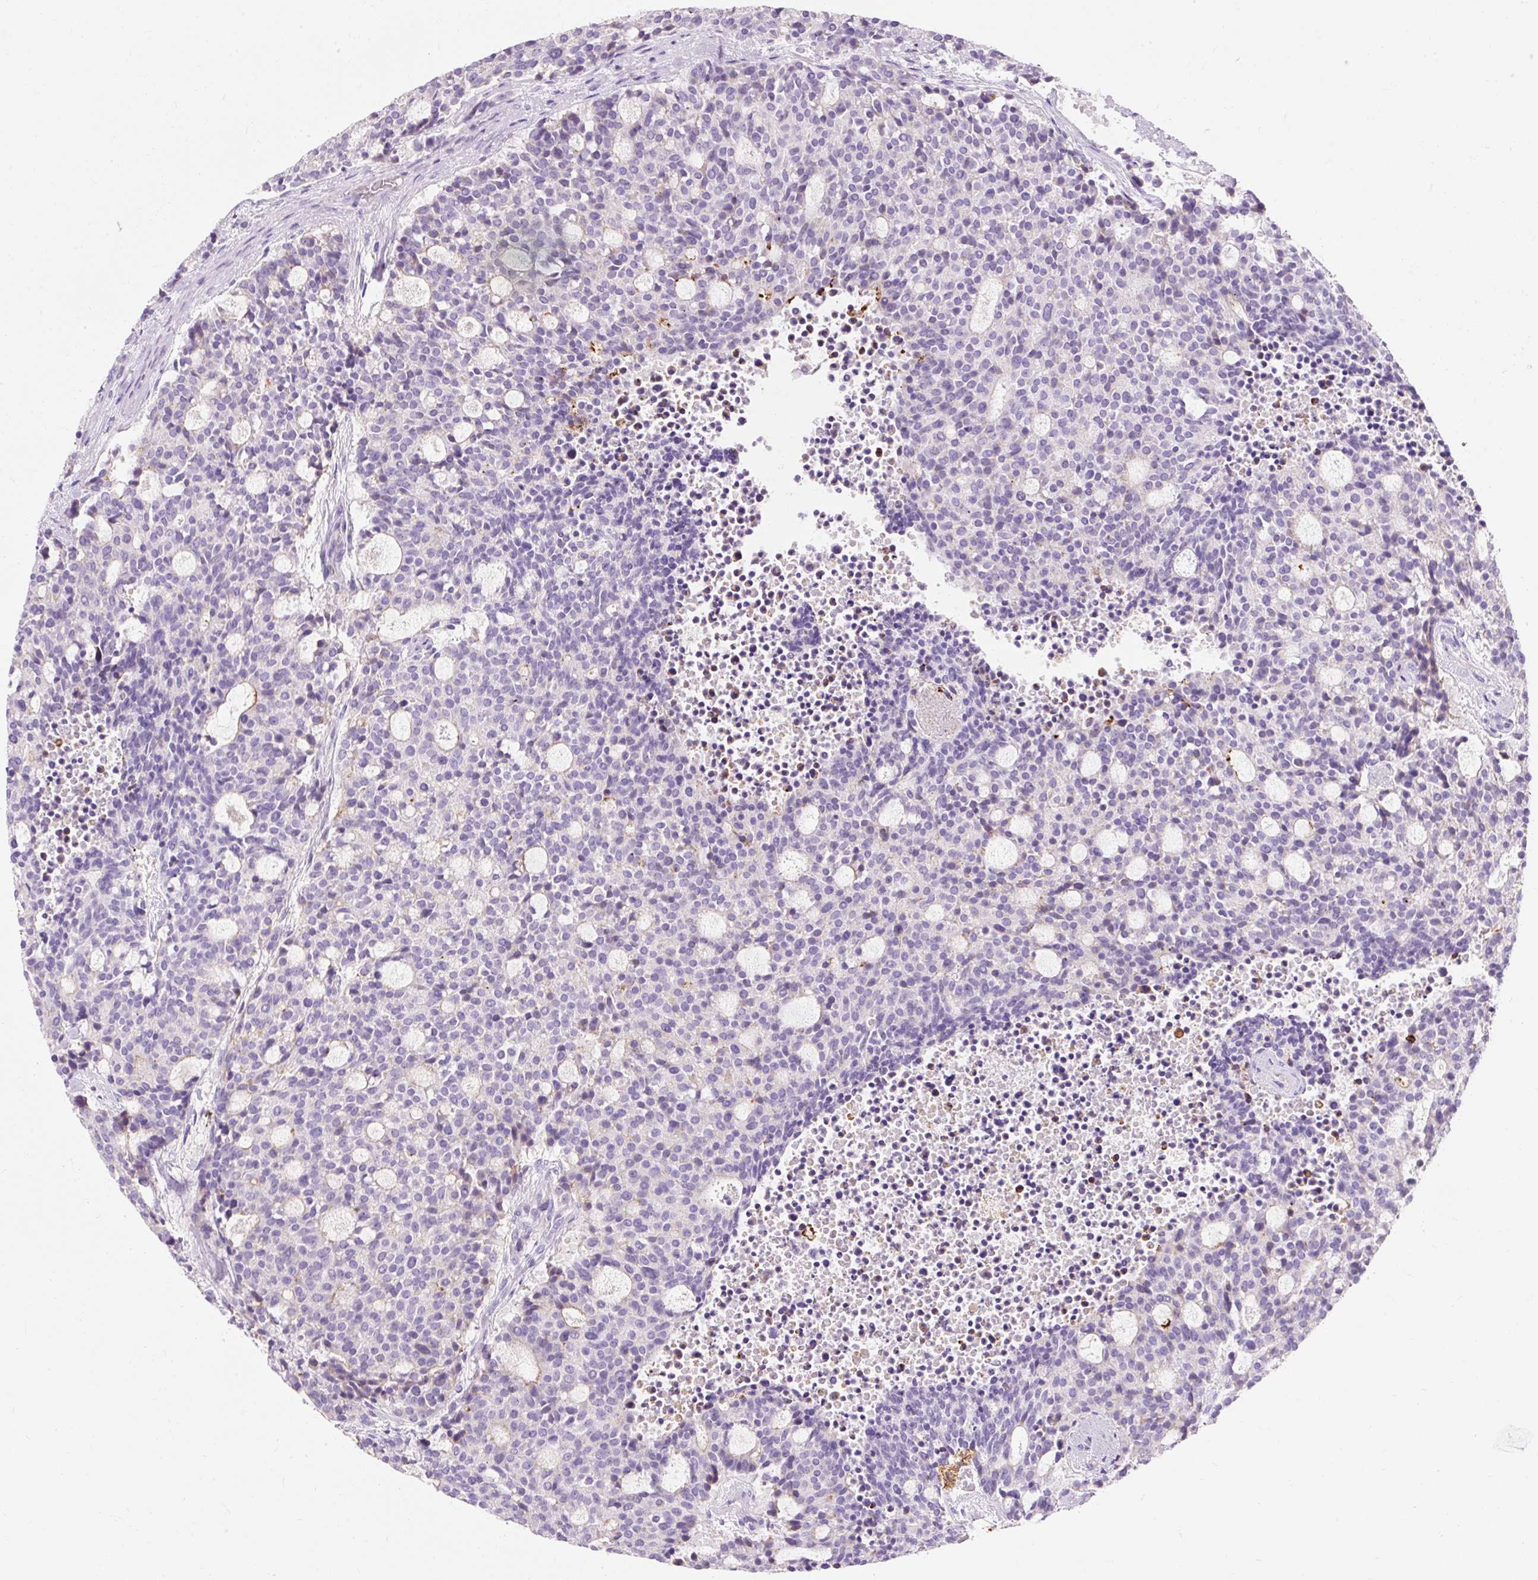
{"staining": {"intensity": "negative", "quantity": "none", "location": "none"}, "tissue": "carcinoid", "cell_type": "Tumor cells", "image_type": "cancer", "snomed": [{"axis": "morphology", "description": "Carcinoid, malignant, NOS"}, {"axis": "topography", "description": "Pancreas"}], "caption": "Immunohistochemistry (IHC) of human carcinoid exhibits no staining in tumor cells.", "gene": "CLDN25", "patient": {"sex": "female", "age": 54}}